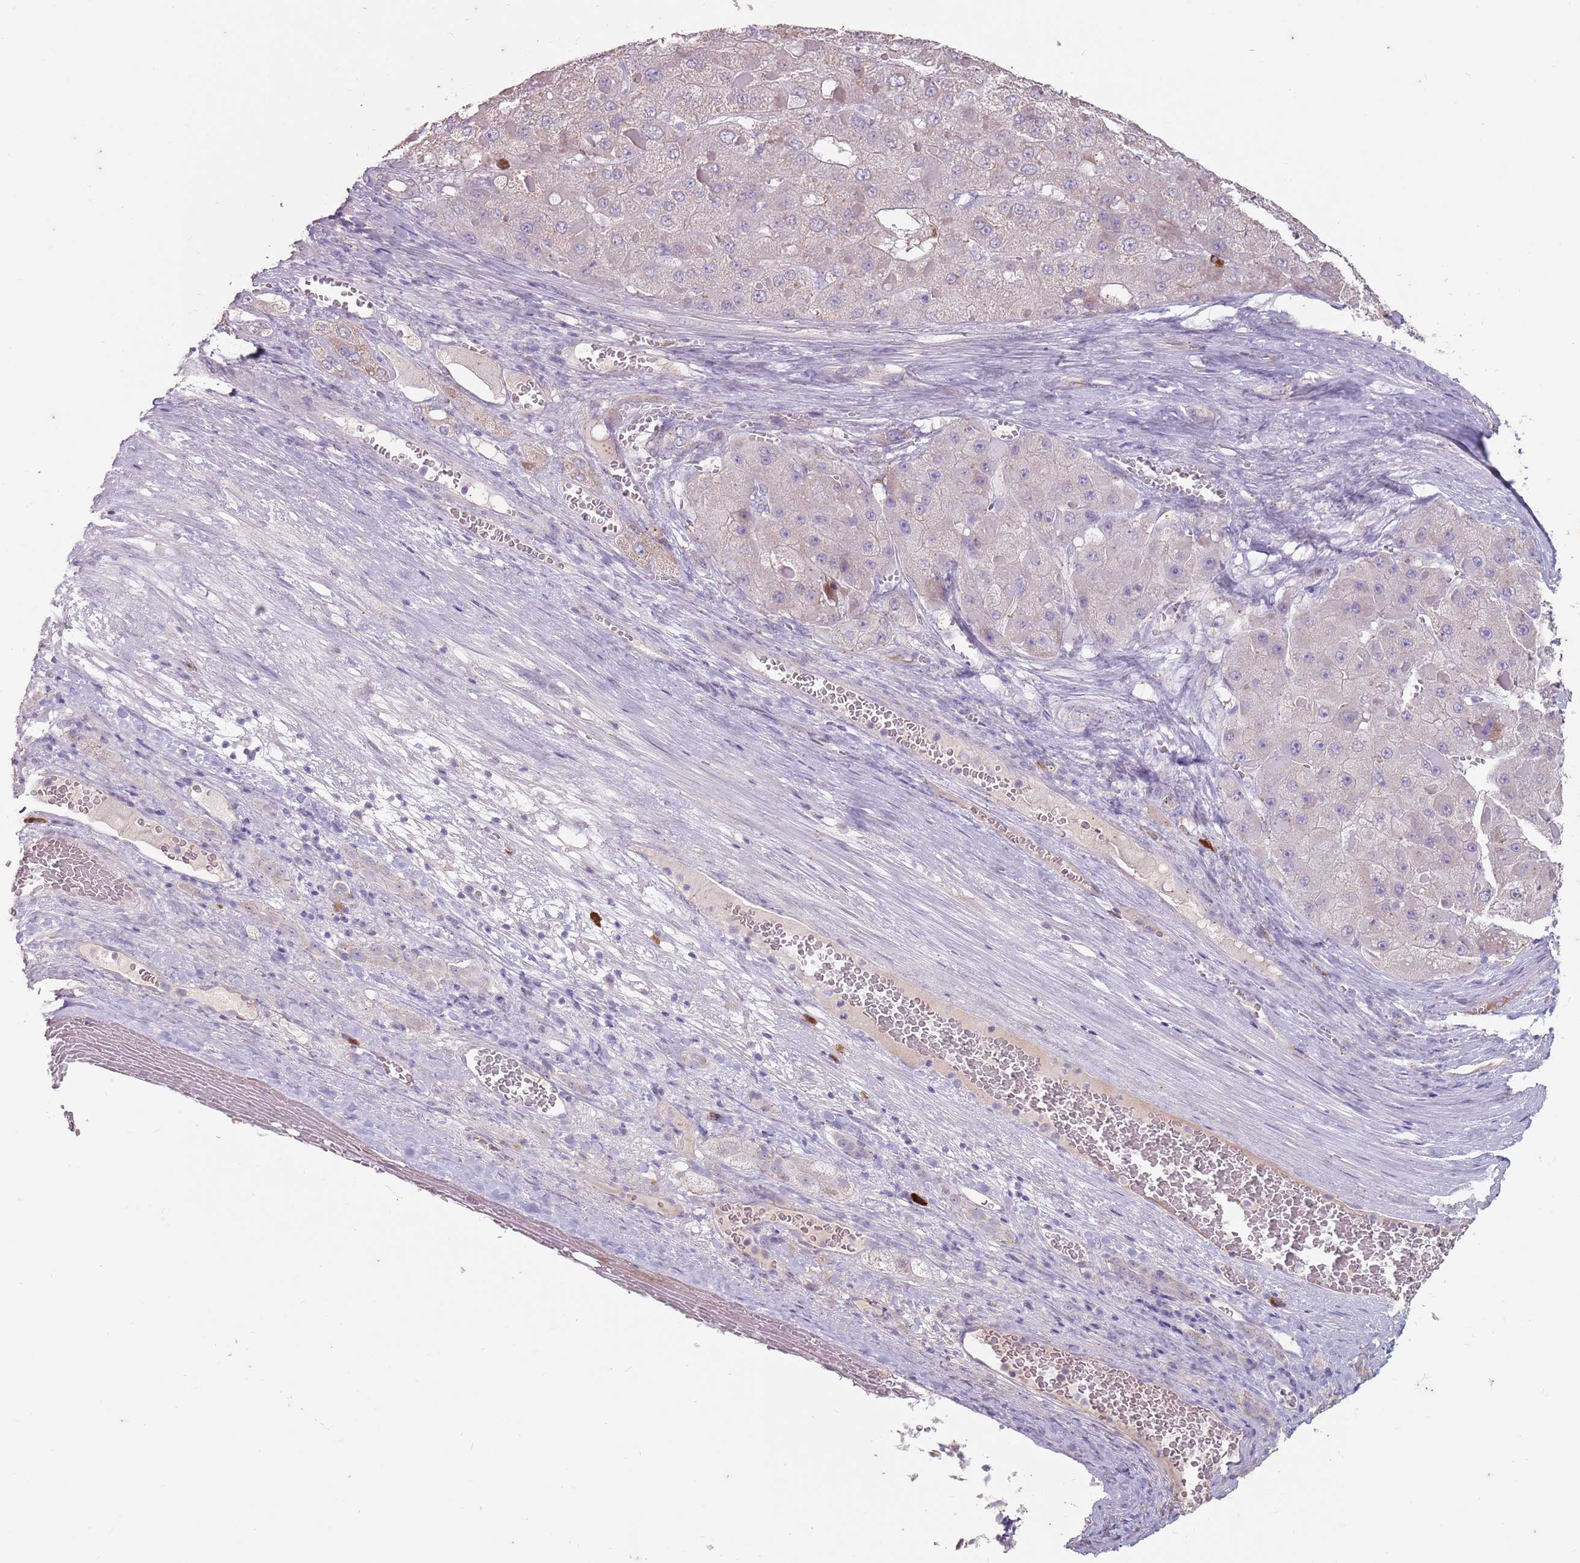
{"staining": {"intensity": "negative", "quantity": "none", "location": "none"}, "tissue": "liver cancer", "cell_type": "Tumor cells", "image_type": "cancer", "snomed": [{"axis": "morphology", "description": "Carcinoma, Hepatocellular, NOS"}, {"axis": "topography", "description": "Liver"}], "caption": "Tumor cells show no significant positivity in liver hepatocellular carcinoma.", "gene": "STYK1", "patient": {"sex": "female", "age": 73}}